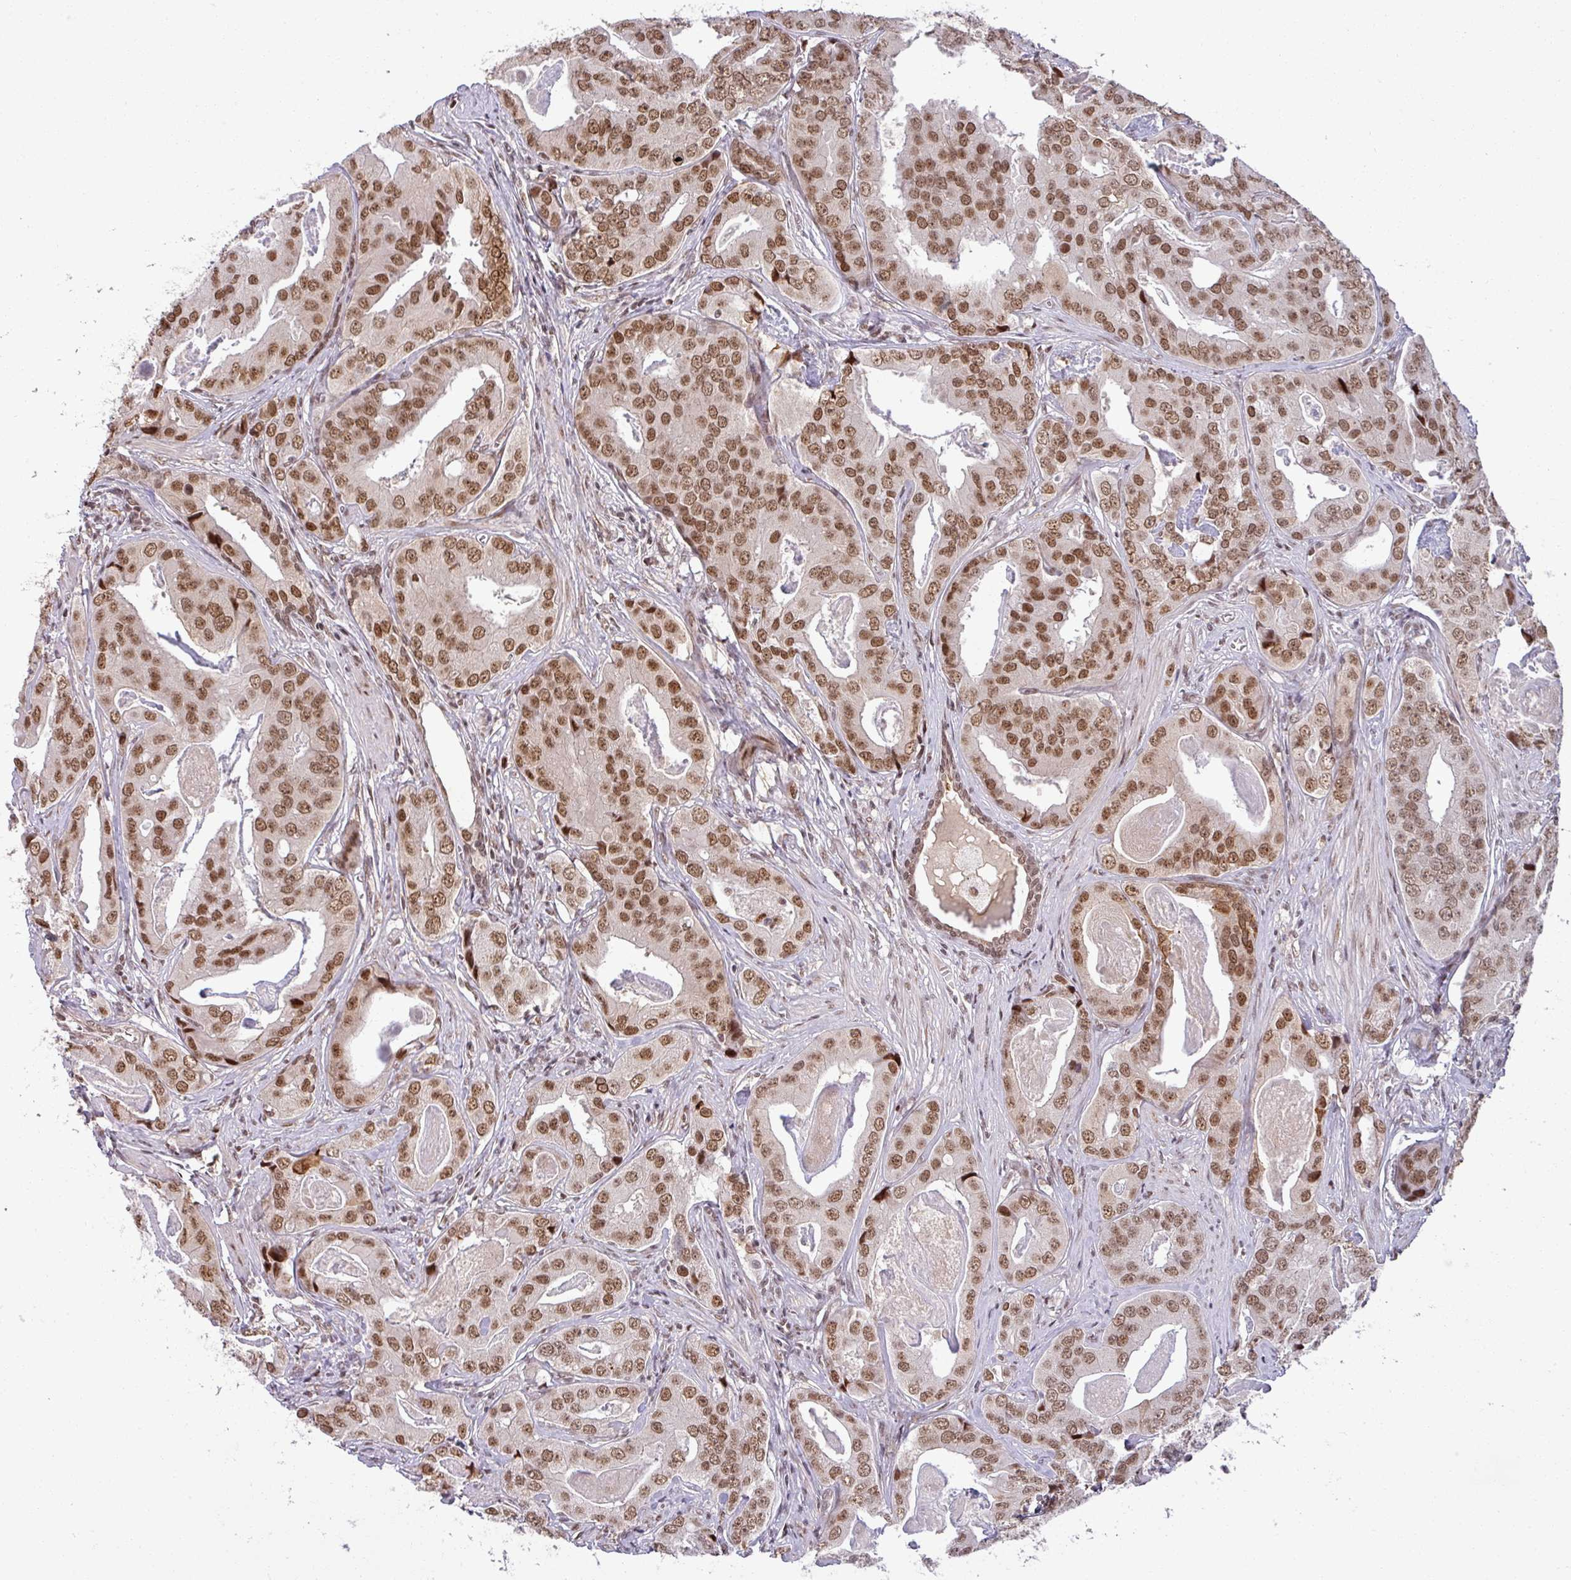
{"staining": {"intensity": "strong", "quantity": ">75%", "location": "nuclear"}, "tissue": "prostate cancer", "cell_type": "Tumor cells", "image_type": "cancer", "snomed": [{"axis": "morphology", "description": "Adenocarcinoma, High grade"}, {"axis": "topography", "description": "Prostate"}], "caption": "Protein expression analysis of adenocarcinoma (high-grade) (prostate) displays strong nuclear expression in about >75% of tumor cells.", "gene": "PTPN20", "patient": {"sex": "male", "age": 71}}